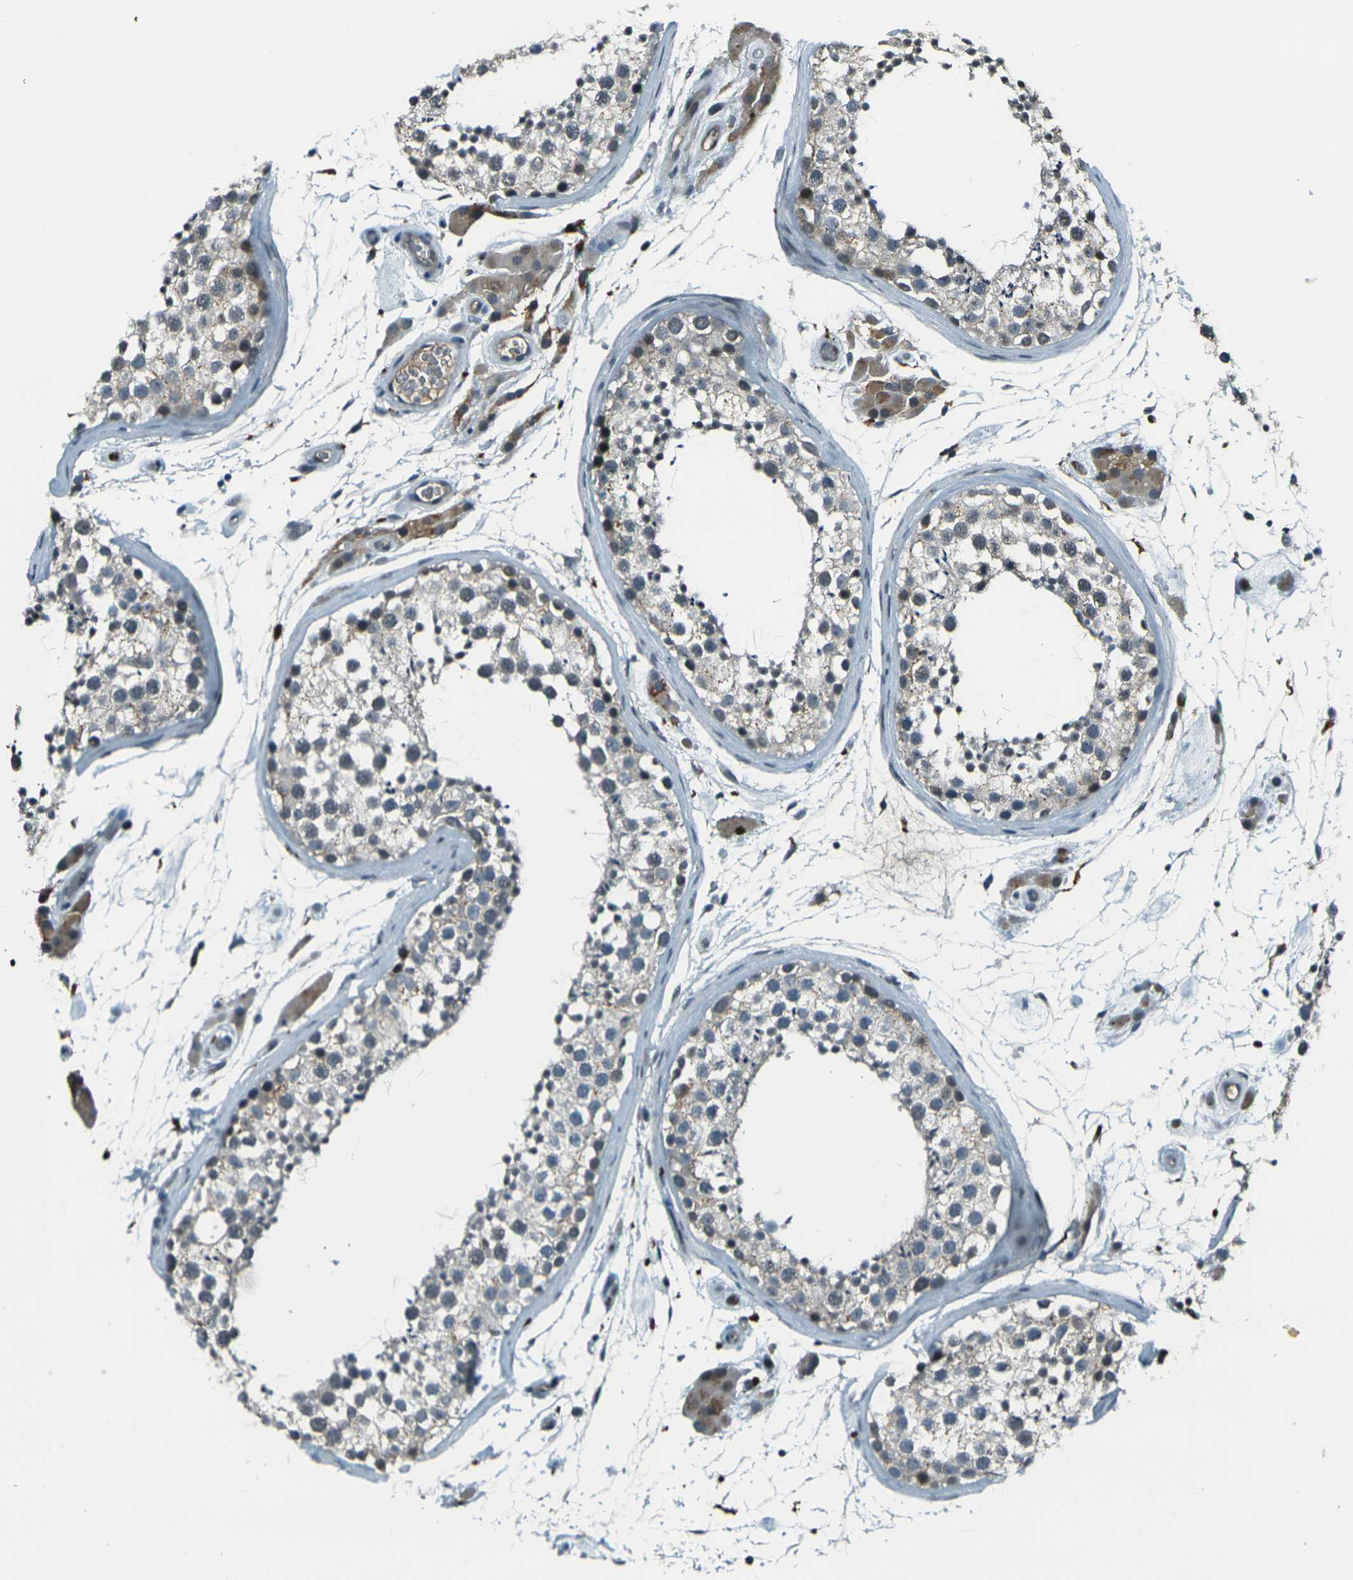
{"staining": {"intensity": "negative", "quantity": "none", "location": "none"}, "tissue": "testis", "cell_type": "Cells in seminiferous ducts", "image_type": "normal", "snomed": [{"axis": "morphology", "description": "Normal tissue, NOS"}, {"axis": "topography", "description": "Testis"}], "caption": "Immunohistochemistry histopathology image of unremarkable human testis stained for a protein (brown), which exhibits no positivity in cells in seminiferous ducts.", "gene": "GPR19", "patient": {"sex": "male", "age": 46}}